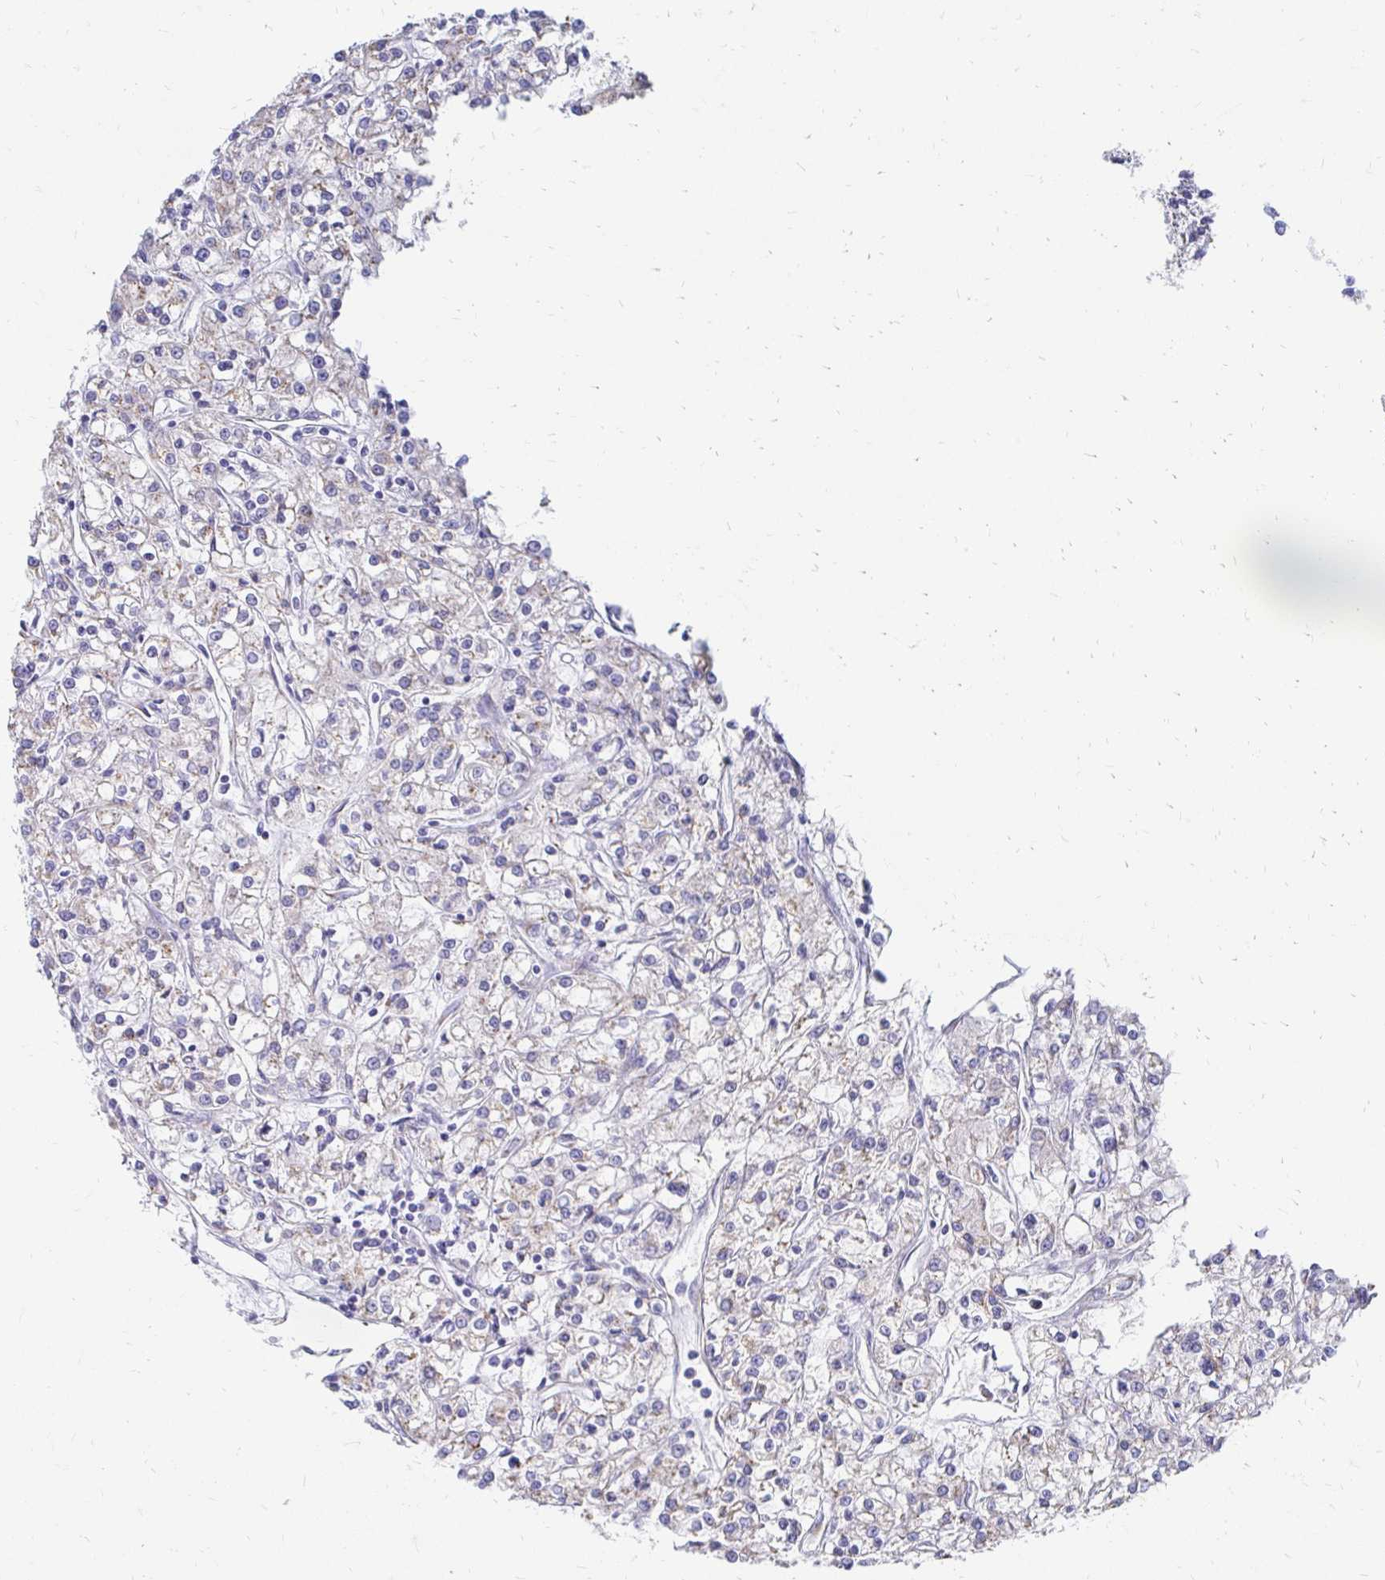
{"staining": {"intensity": "weak", "quantity": "<25%", "location": "cytoplasmic/membranous"}, "tissue": "renal cancer", "cell_type": "Tumor cells", "image_type": "cancer", "snomed": [{"axis": "morphology", "description": "Adenocarcinoma, NOS"}, {"axis": "topography", "description": "Kidney"}], "caption": "A high-resolution image shows immunohistochemistry staining of renal cancer (adenocarcinoma), which exhibits no significant positivity in tumor cells.", "gene": "PAGE4", "patient": {"sex": "female", "age": 59}}